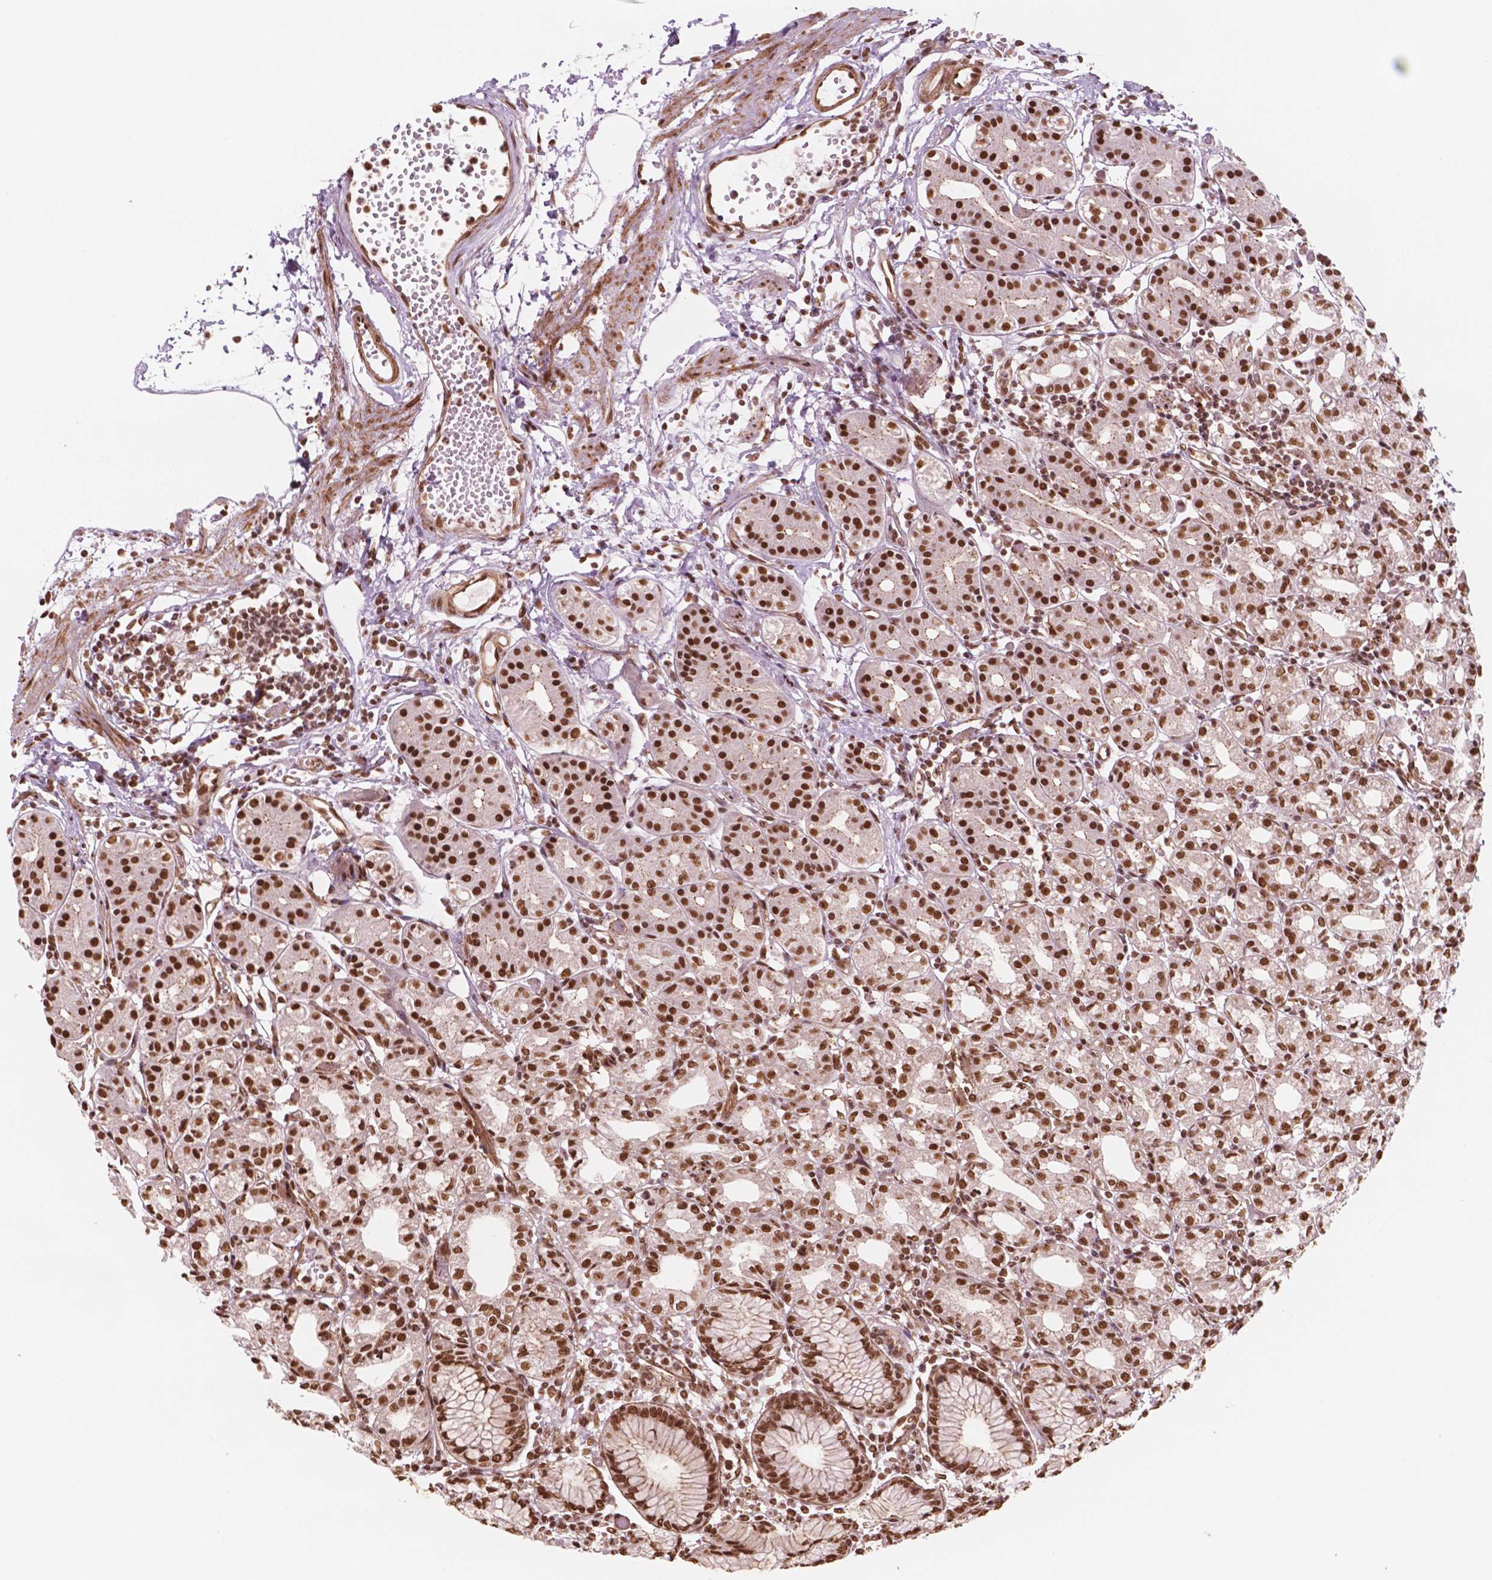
{"staining": {"intensity": "strong", "quantity": ">75%", "location": "nuclear"}, "tissue": "stomach", "cell_type": "Glandular cells", "image_type": "normal", "snomed": [{"axis": "morphology", "description": "Normal tissue, NOS"}, {"axis": "topography", "description": "Skeletal muscle"}, {"axis": "topography", "description": "Stomach"}], "caption": "Glandular cells exhibit high levels of strong nuclear staining in about >75% of cells in unremarkable human stomach.", "gene": "GTF3C5", "patient": {"sex": "female", "age": 57}}